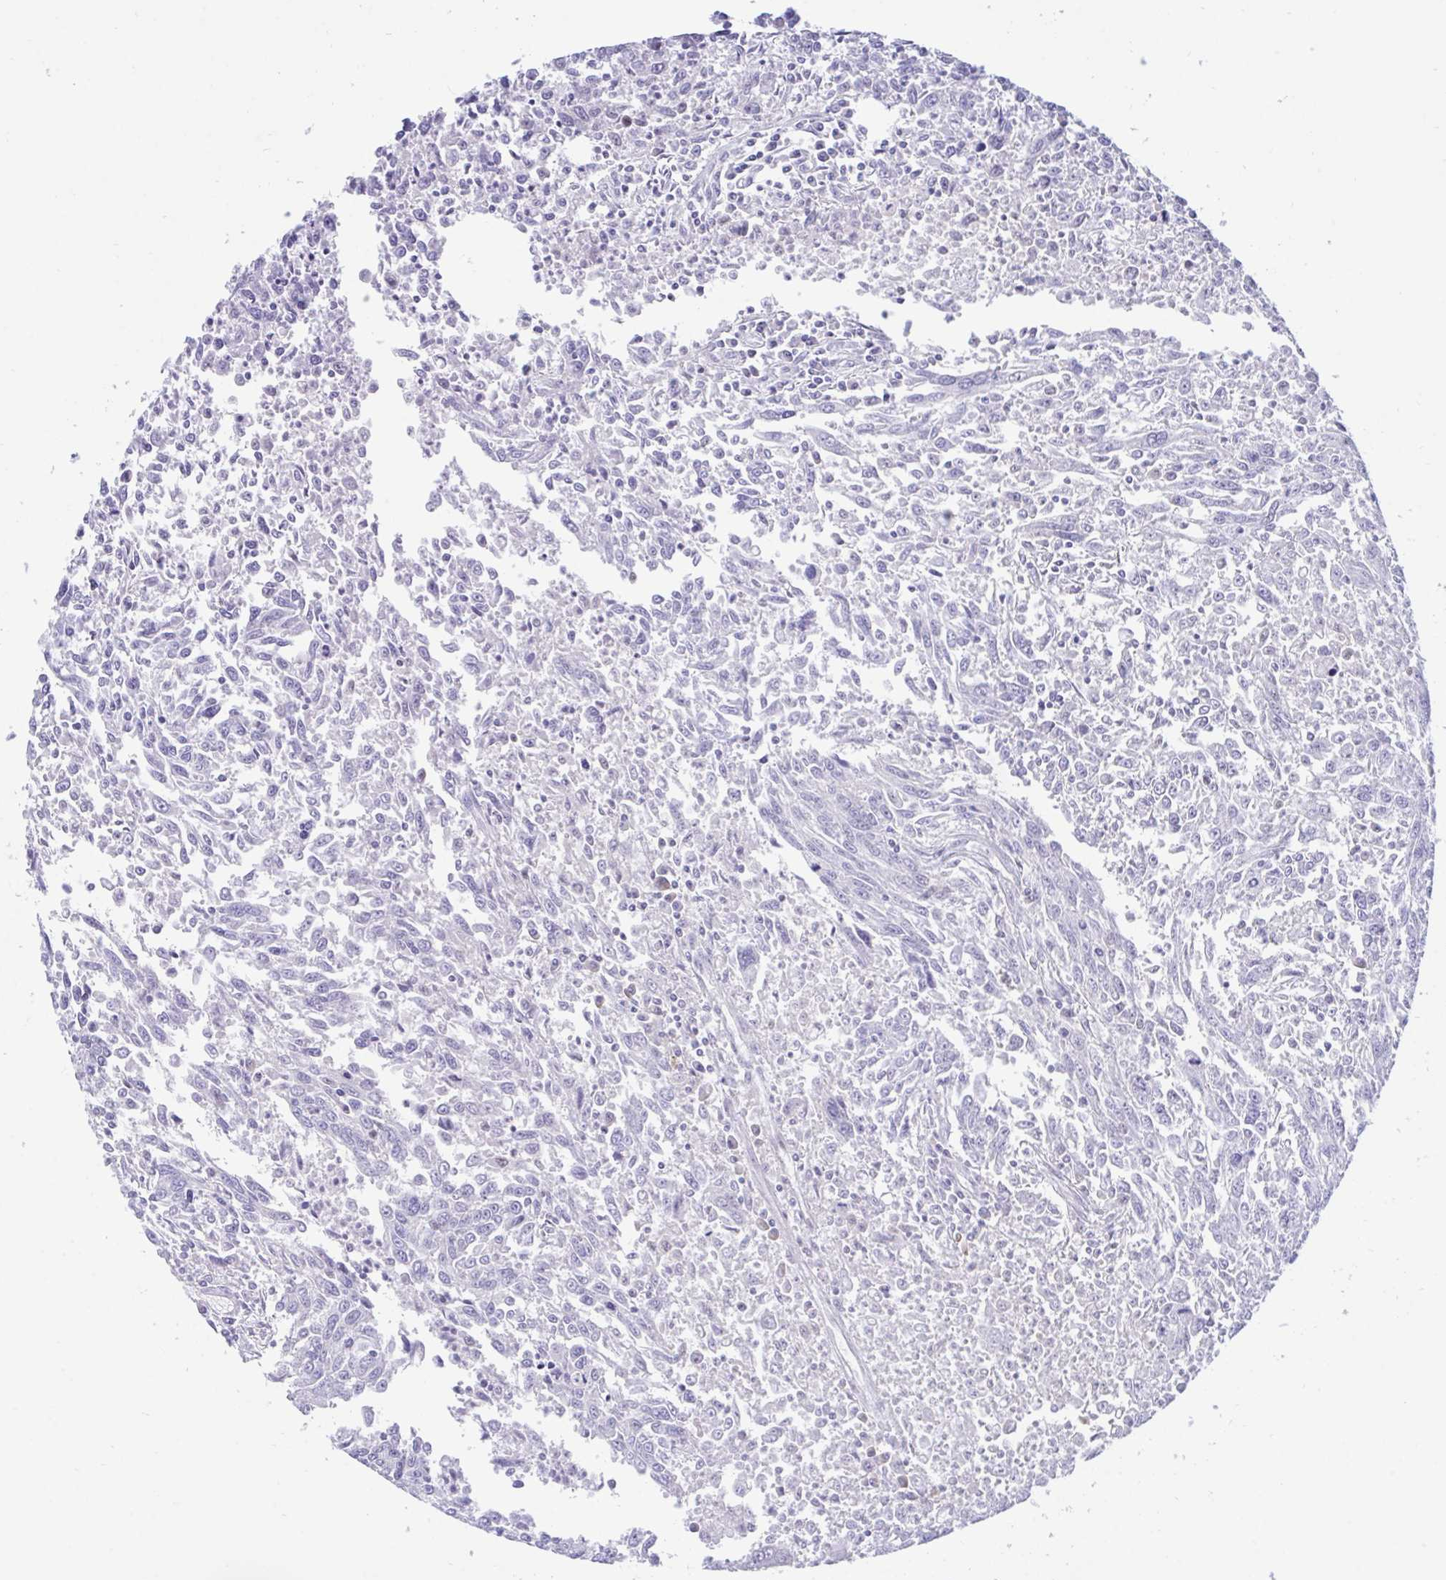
{"staining": {"intensity": "negative", "quantity": "none", "location": "none"}, "tissue": "breast cancer", "cell_type": "Tumor cells", "image_type": "cancer", "snomed": [{"axis": "morphology", "description": "Duct carcinoma"}, {"axis": "topography", "description": "Breast"}], "caption": "IHC of breast infiltrating ductal carcinoma exhibits no expression in tumor cells. Nuclei are stained in blue.", "gene": "ZNF444", "patient": {"sex": "female", "age": 50}}